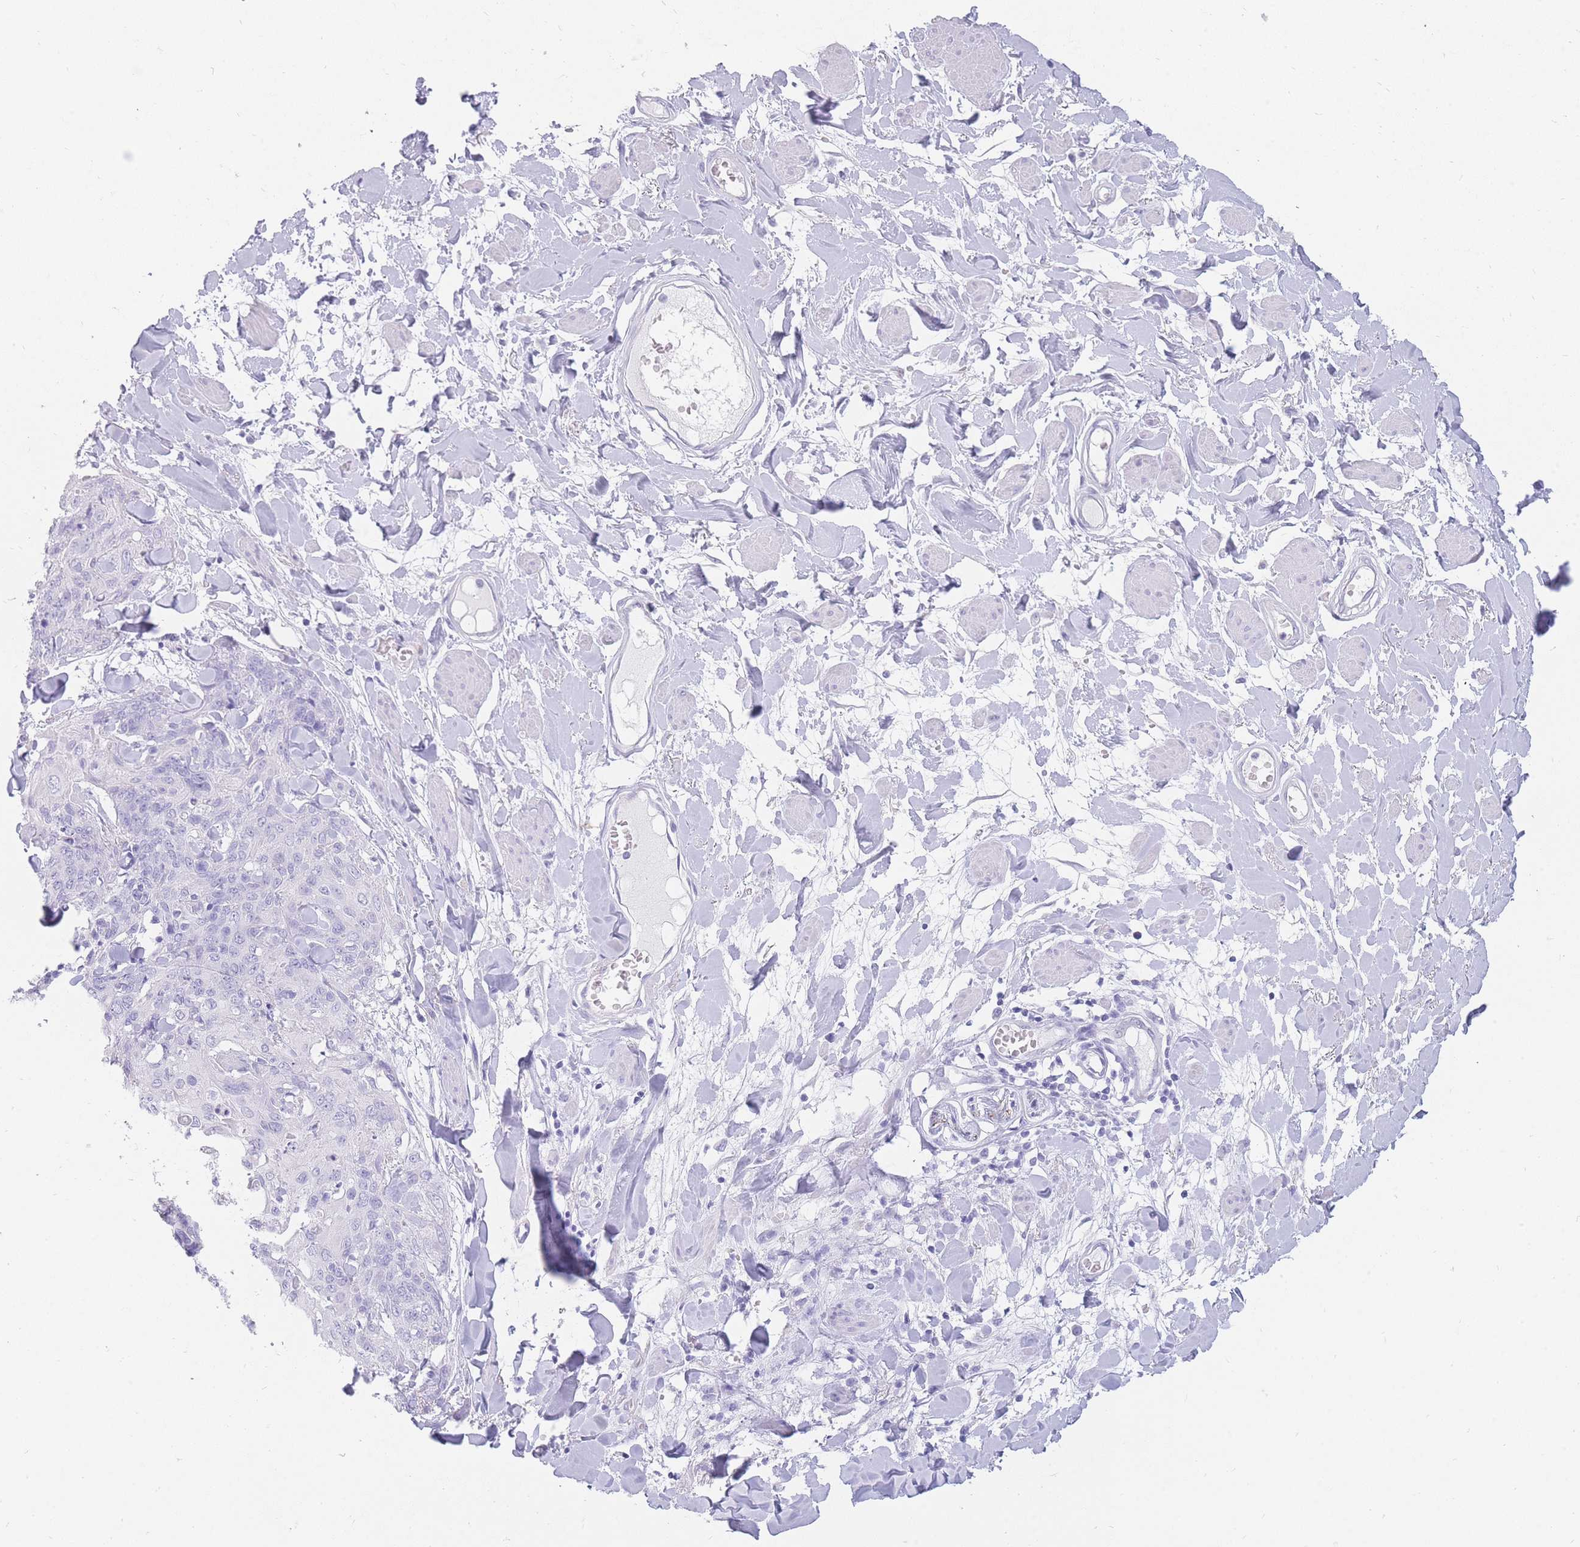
{"staining": {"intensity": "negative", "quantity": "none", "location": "none"}, "tissue": "skin cancer", "cell_type": "Tumor cells", "image_type": "cancer", "snomed": [{"axis": "morphology", "description": "Squamous cell carcinoma, NOS"}, {"axis": "topography", "description": "Skin"}, {"axis": "topography", "description": "Vulva"}], "caption": "Immunohistochemistry (IHC) micrograph of neoplastic tissue: human skin cancer (squamous cell carcinoma) stained with DAB exhibits no significant protein expression in tumor cells.", "gene": "UPK1A", "patient": {"sex": "female", "age": 85}}